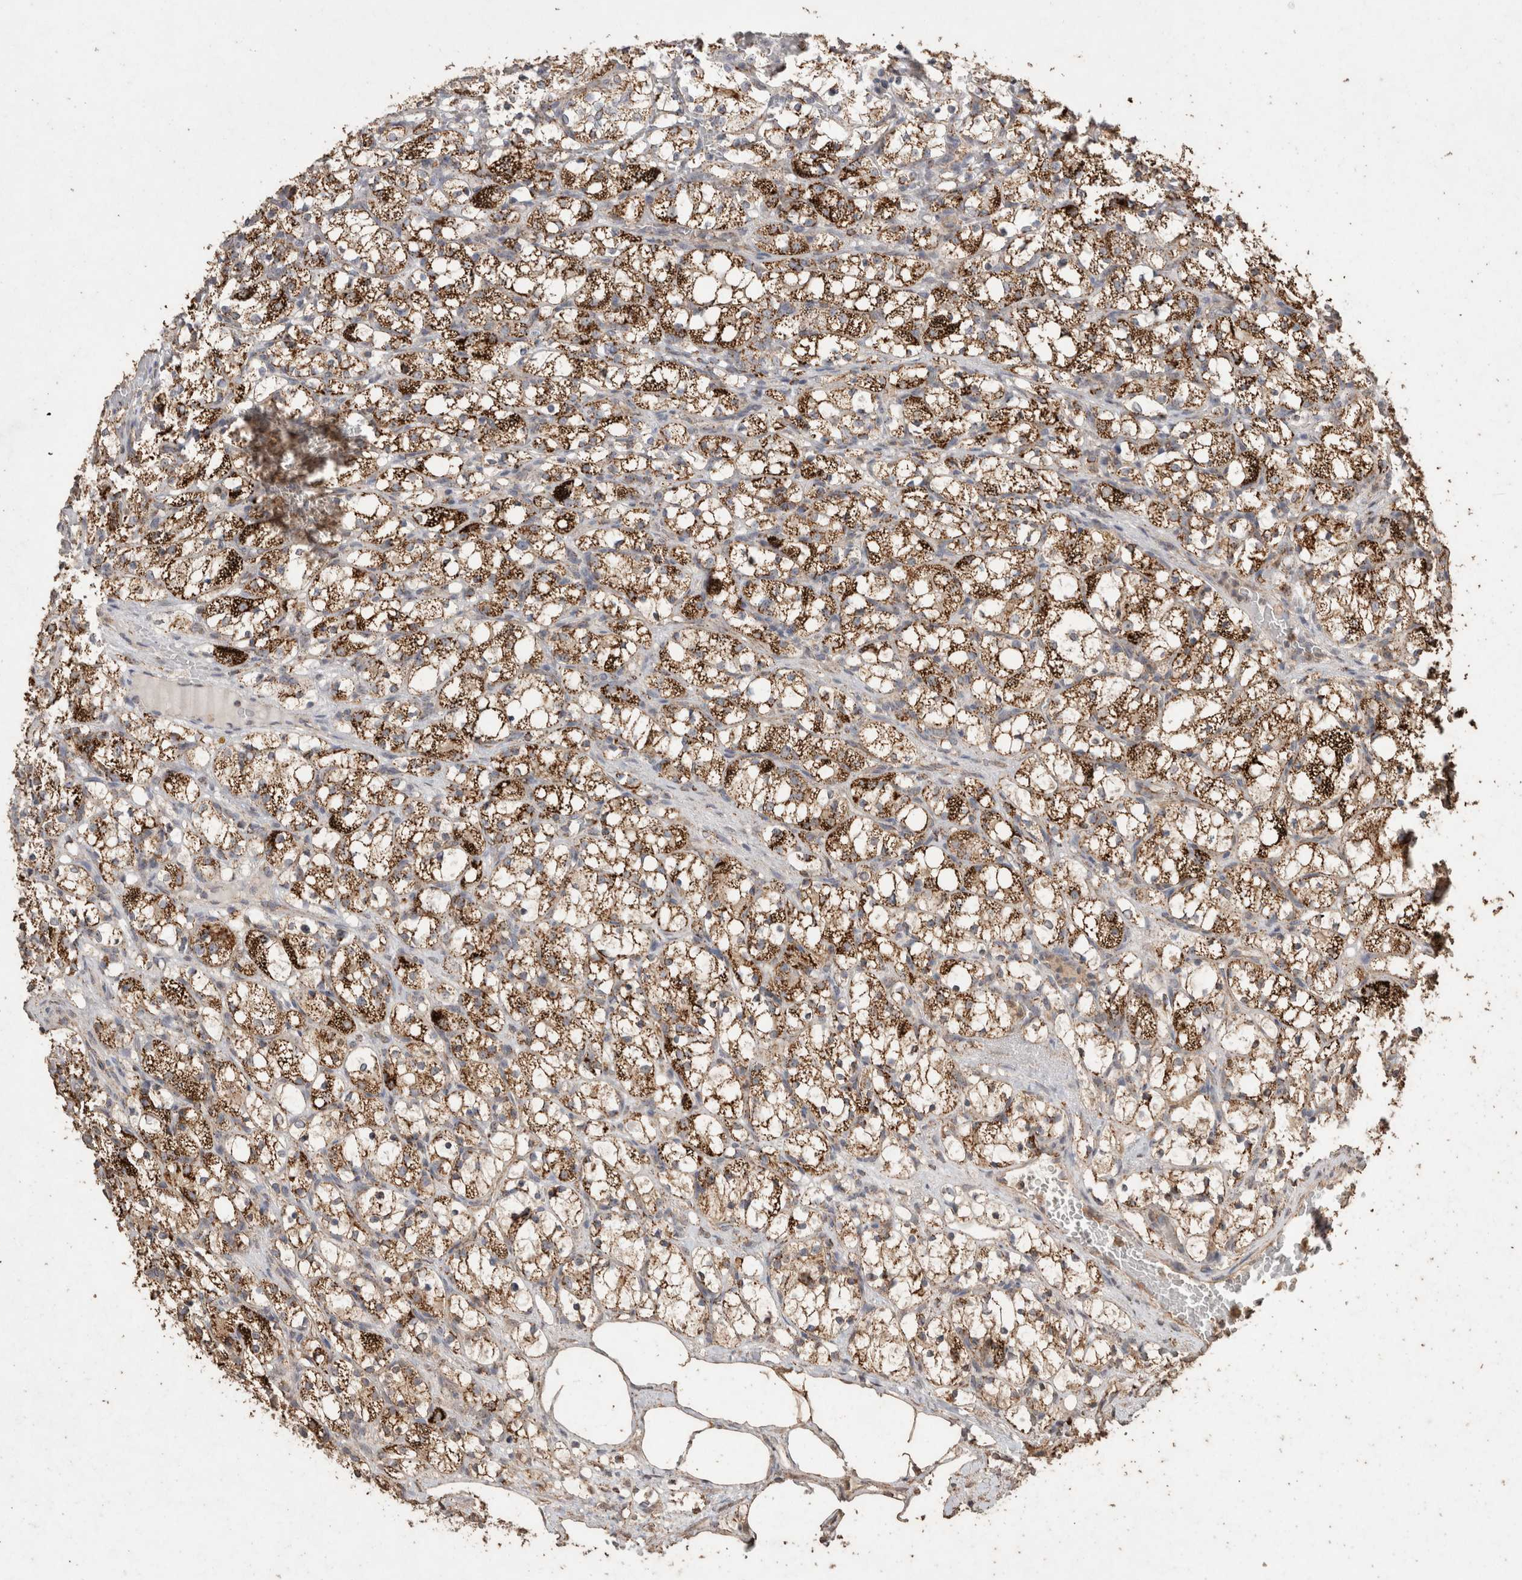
{"staining": {"intensity": "strong", "quantity": ">75%", "location": "cytoplasmic/membranous"}, "tissue": "renal cancer", "cell_type": "Tumor cells", "image_type": "cancer", "snomed": [{"axis": "morphology", "description": "Adenocarcinoma, NOS"}, {"axis": "topography", "description": "Kidney"}], "caption": "Protein analysis of renal adenocarcinoma tissue demonstrates strong cytoplasmic/membranous staining in approximately >75% of tumor cells. (IHC, brightfield microscopy, high magnification).", "gene": "ACADM", "patient": {"sex": "female", "age": 69}}